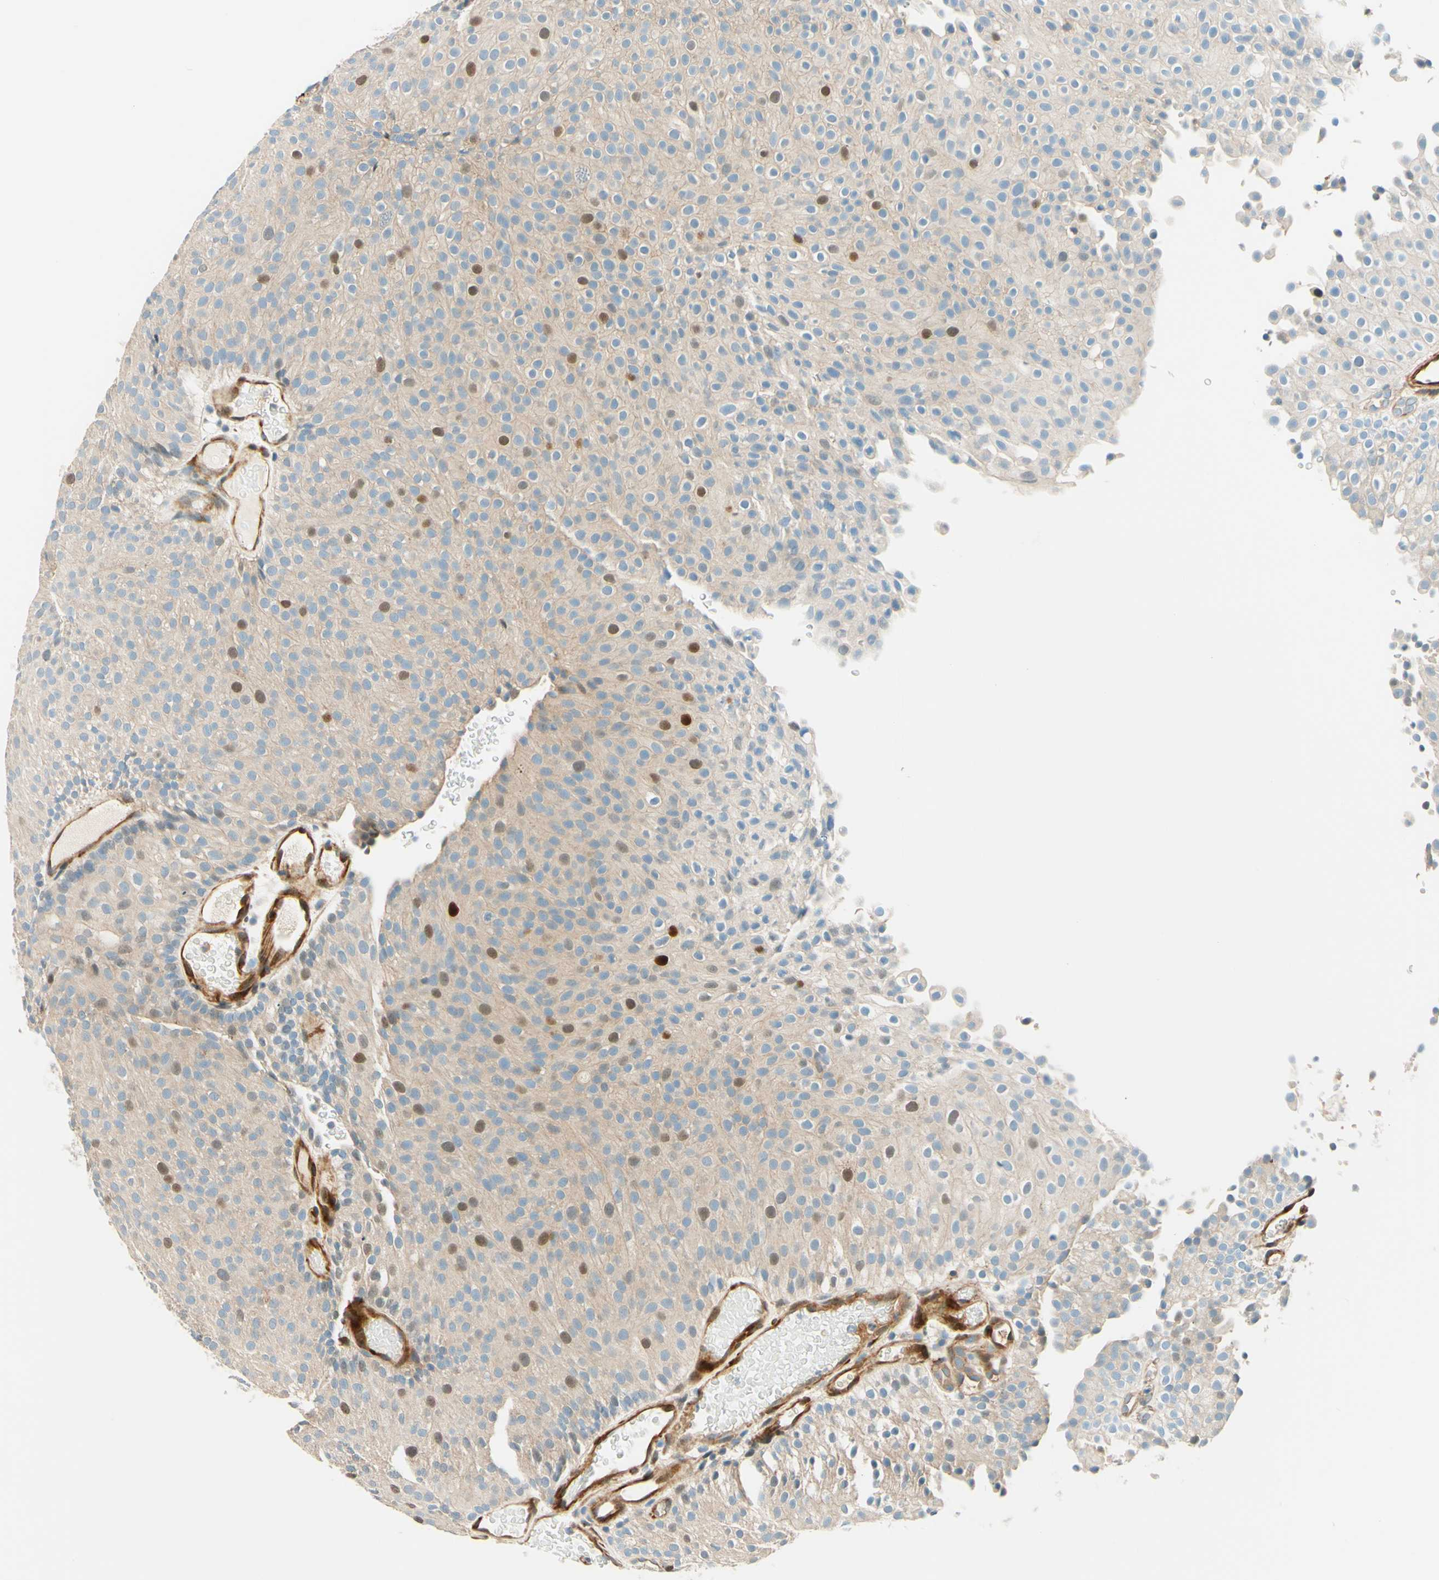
{"staining": {"intensity": "moderate", "quantity": "25%-75%", "location": "cytoplasmic/membranous,nuclear"}, "tissue": "urothelial cancer", "cell_type": "Tumor cells", "image_type": "cancer", "snomed": [{"axis": "morphology", "description": "Urothelial carcinoma, Low grade"}, {"axis": "topography", "description": "Urinary bladder"}], "caption": "A histopathology image of human urothelial carcinoma (low-grade) stained for a protein exhibits moderate cytoplasmic/membranous and nuclear brown staining in tumor cells. Nuclei are stained in blue.", "gene": "TAOK2", "patient": {"sex": "male", "age": 78}}